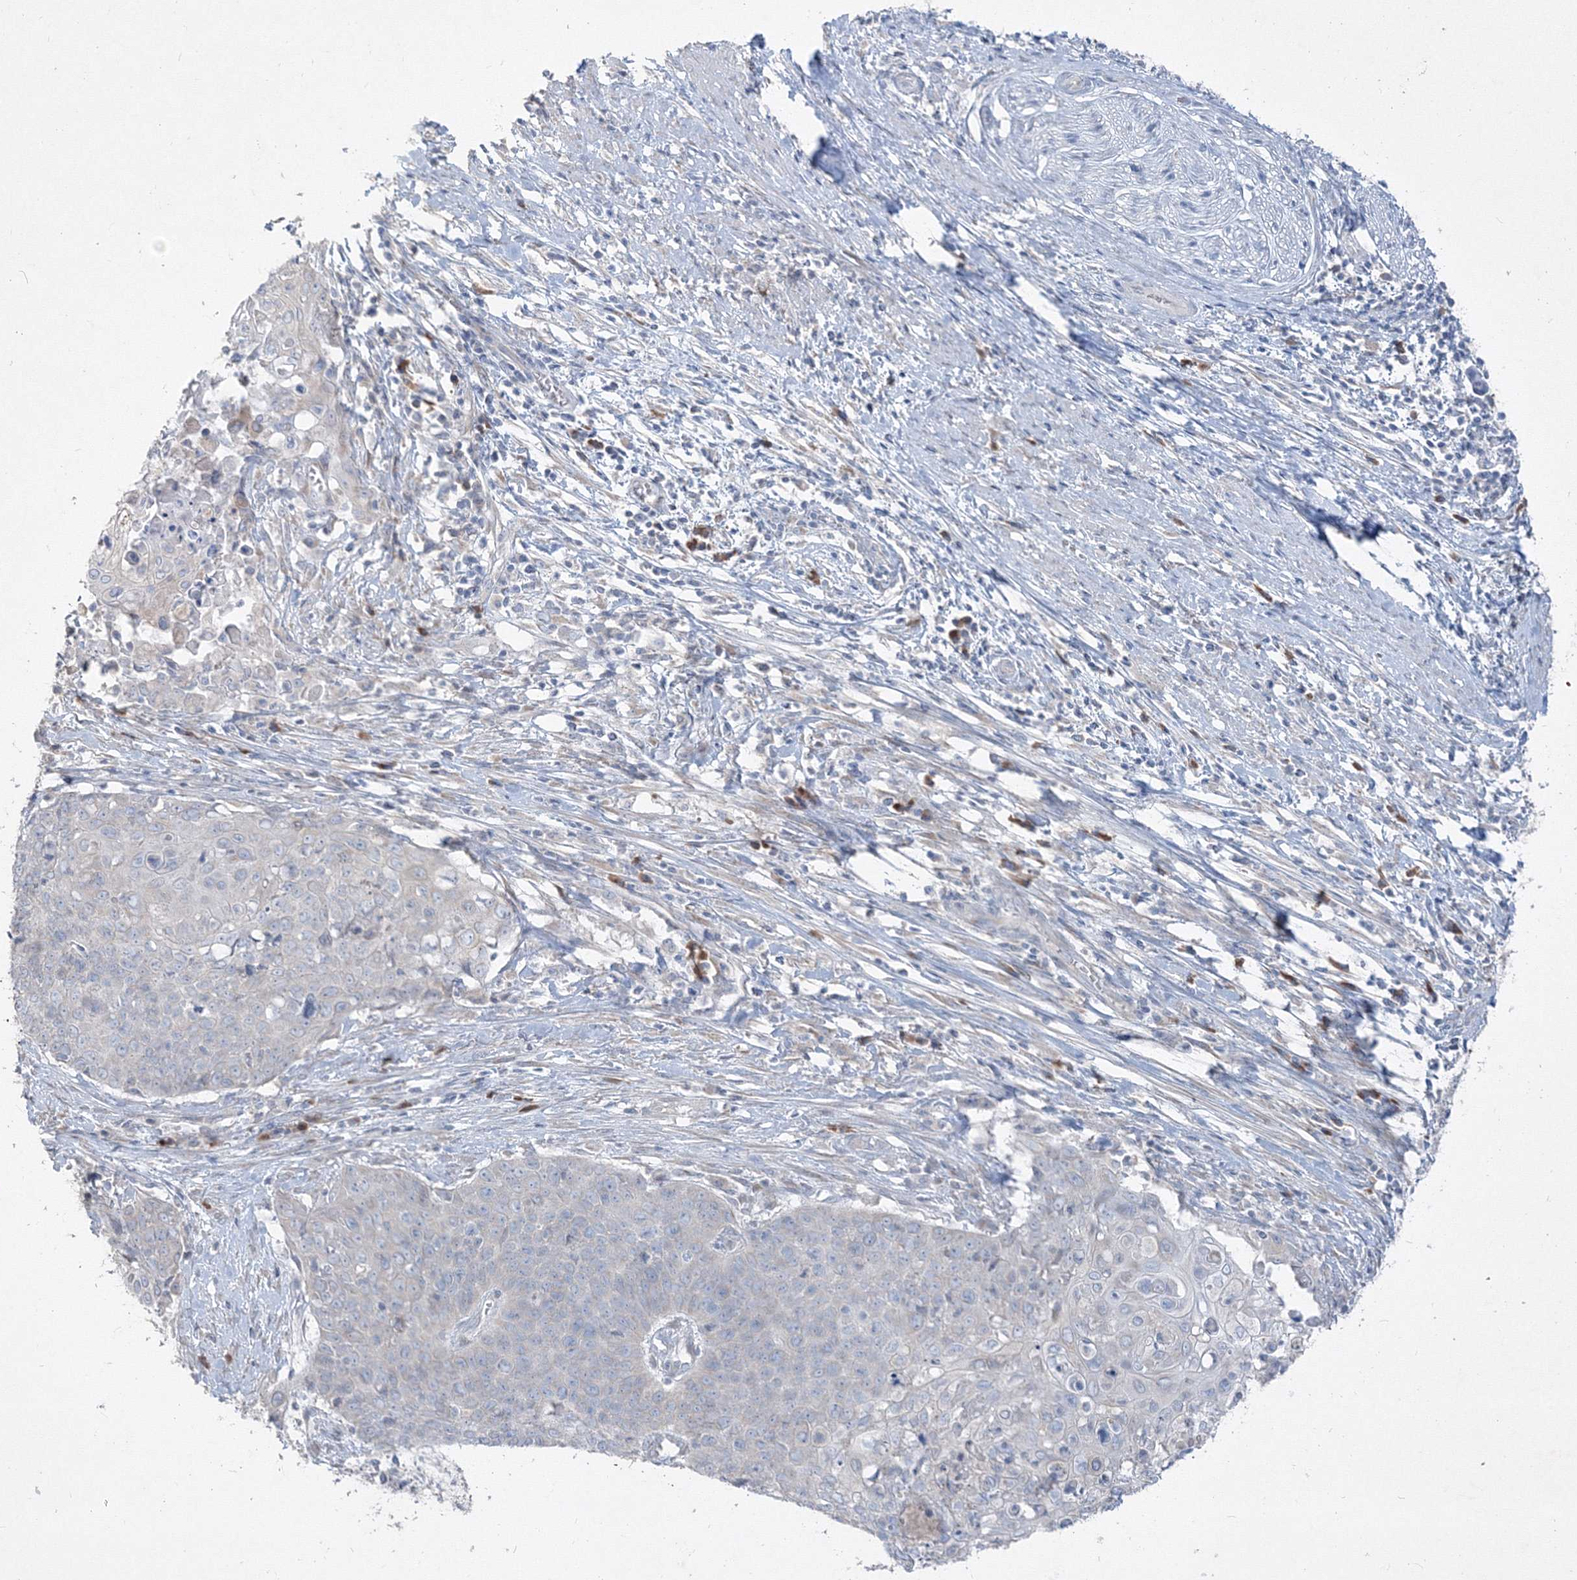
{"staining": {"intensity": "negative", "quantity": "none", "location": "none"}, "tissue": "cervical cancer", "cell_type": "Tumor cells", "image_type": "cancer", "snomed": [{"axis": "morphology", "description": "Squamous cell carcinoma, NOS"}, {"axis": "topography", "description": "Cervix"}], "caption": "Immunohistochemistry micrograph of neoplastic tissue: human cervical cancer stained with DAB displays no significant protein expression in tumor cells.", "gene": "IFNAR1", "patient": {"sex": "female", "age": 39}}